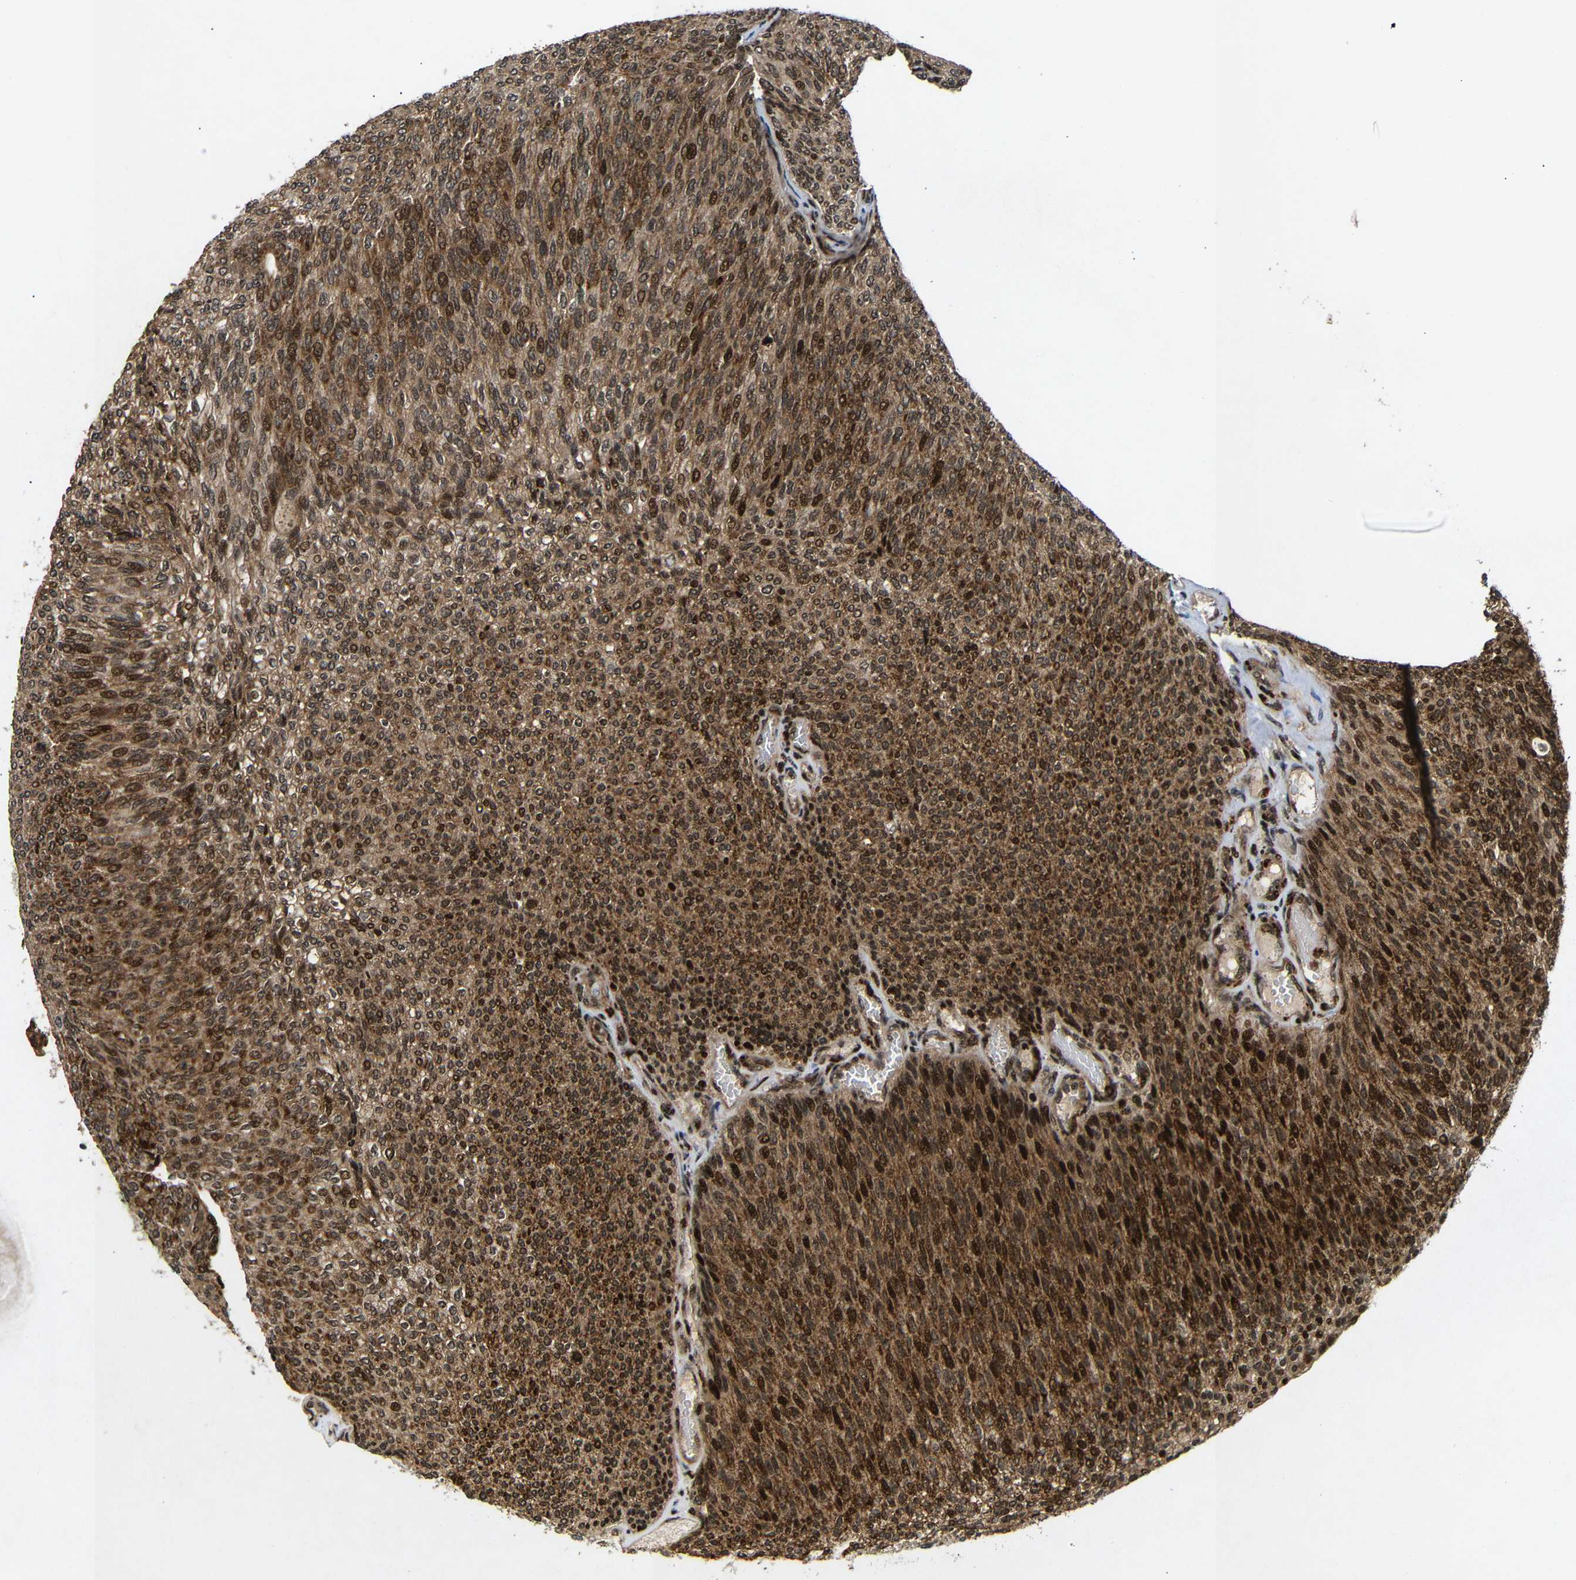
{"staining": {"intensity": "strong", "quantity": ">75%", "location": "cytoplasmic/membranous,nuclear"}, "tissue": "urothelial cancer", "cell_type": "Tumor cells", "image_type": "cancer", "snomed": [{"axis": "morphology", "description": "Urothelial carcinoma, Low grade"}, {"axis": "topography", "description": "Urinary bladder"}], "caption": "Approximately >75% of tumor cells in urothelial cancer display strong cytoplasmic/membranous and nuclear protein positivity as visualized by brown immunohistochemical staining.", "gene": "KIF23", "patient": {"sex": "female", "age": 79}}